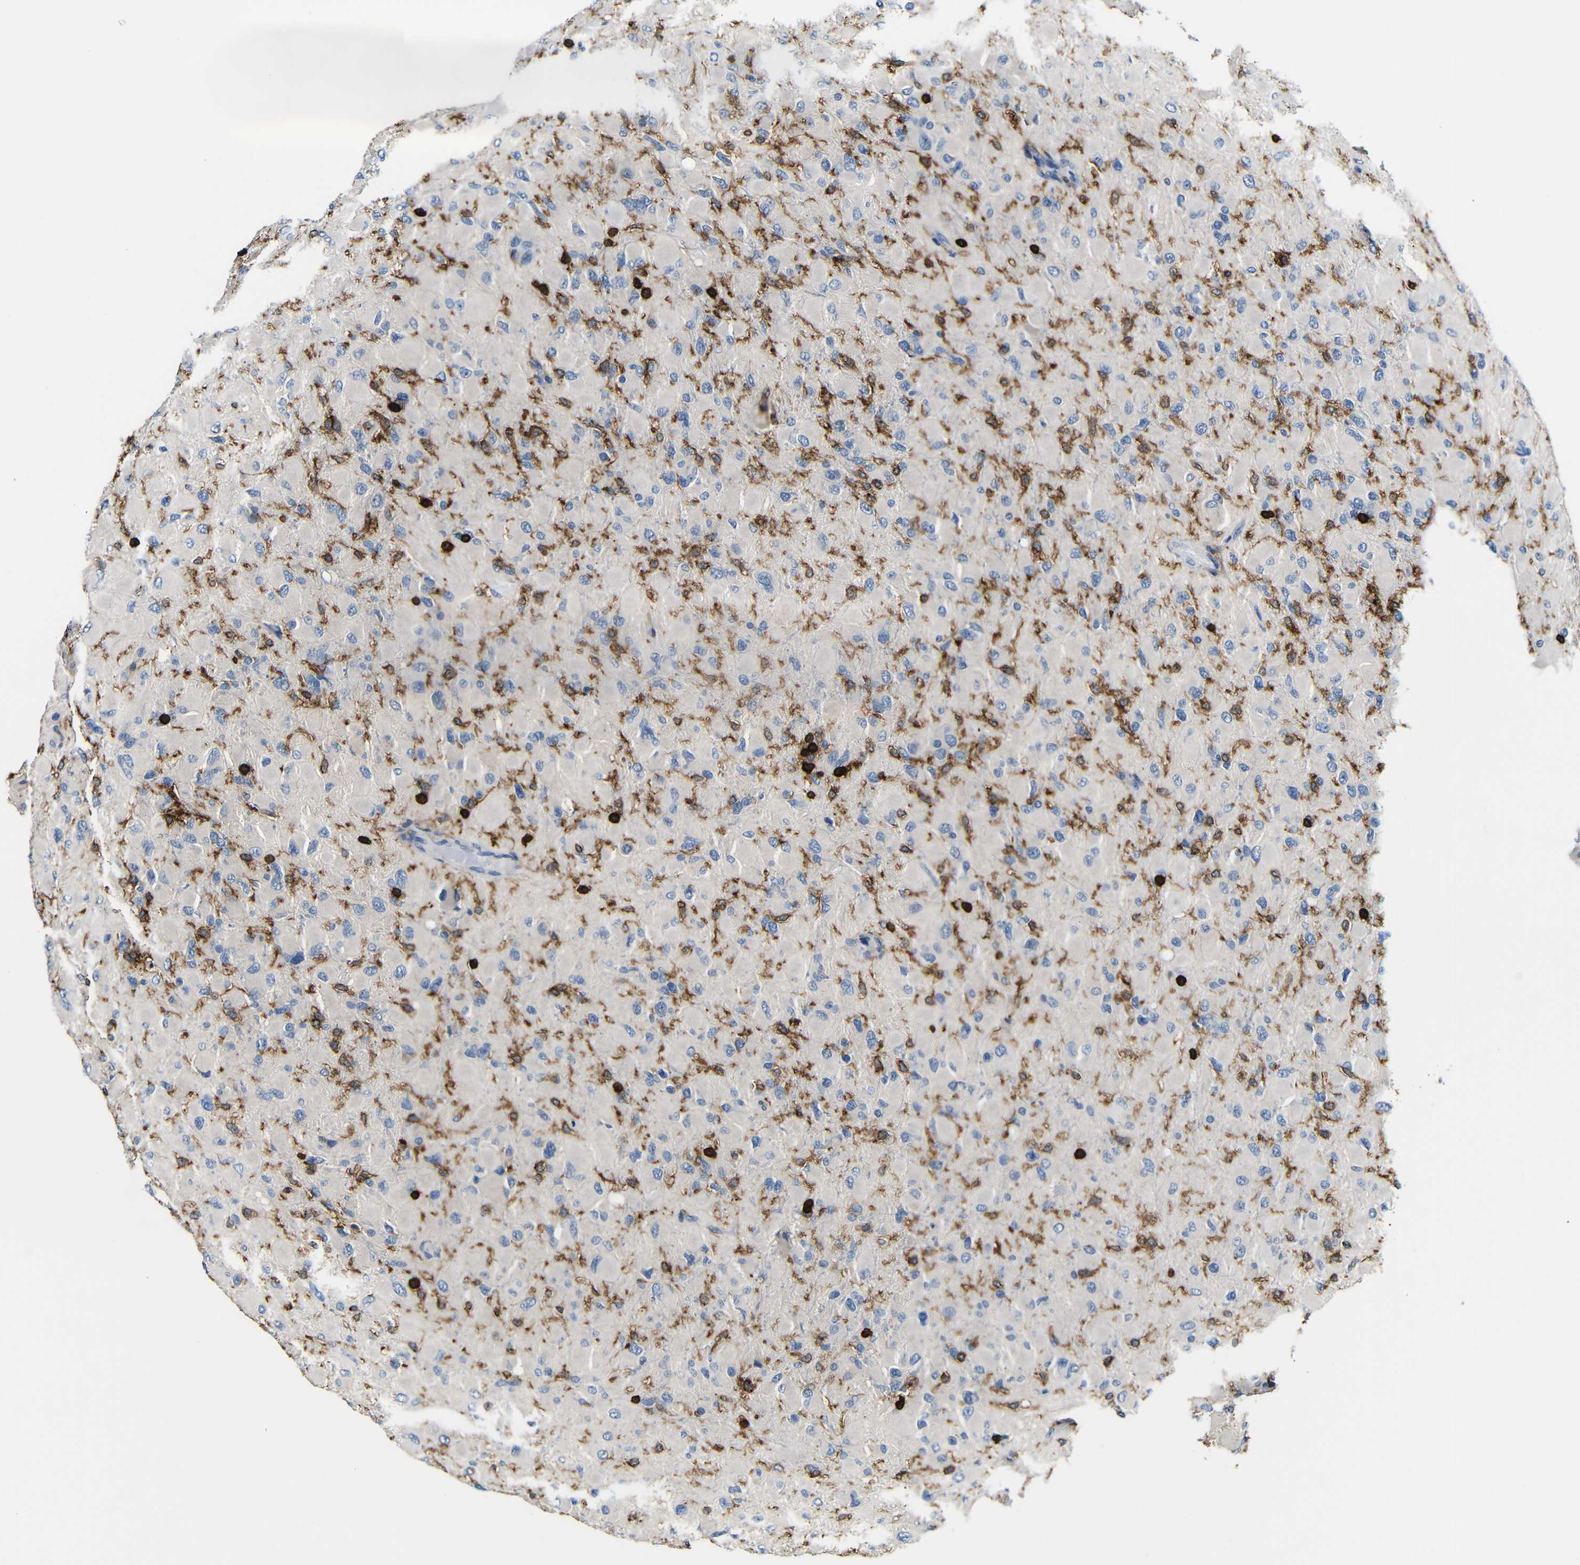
{"staining": {"intensity": "moderate", "quantity": "25%-75%", "location": "cytoplasmic/membranous"}, "tissue": "glioma", "cell_type": "Tumor cells", "image_type": "cancer", "snomed": [{"axis": "morphology", "description": "Glioma, malignant, High grade"}, {"axis": "topography", "description": "Cerebral cortex"}], "caption": "IHC staining of malignant high-grade glioma, which reveals medium levels of moderate cytoplasmic/membranous expression in about 25%-75% of tumor cells indicating moderate cytoplasmic/membranous protein staining. The staining was performed using DAB (3,3'-diaminobenzidine) (brown) for protein detection and nuclei were counterstained in hematoxylin (blue).", "gene": "P2RY12", "patient": {"sex": "female", "age": 36}}